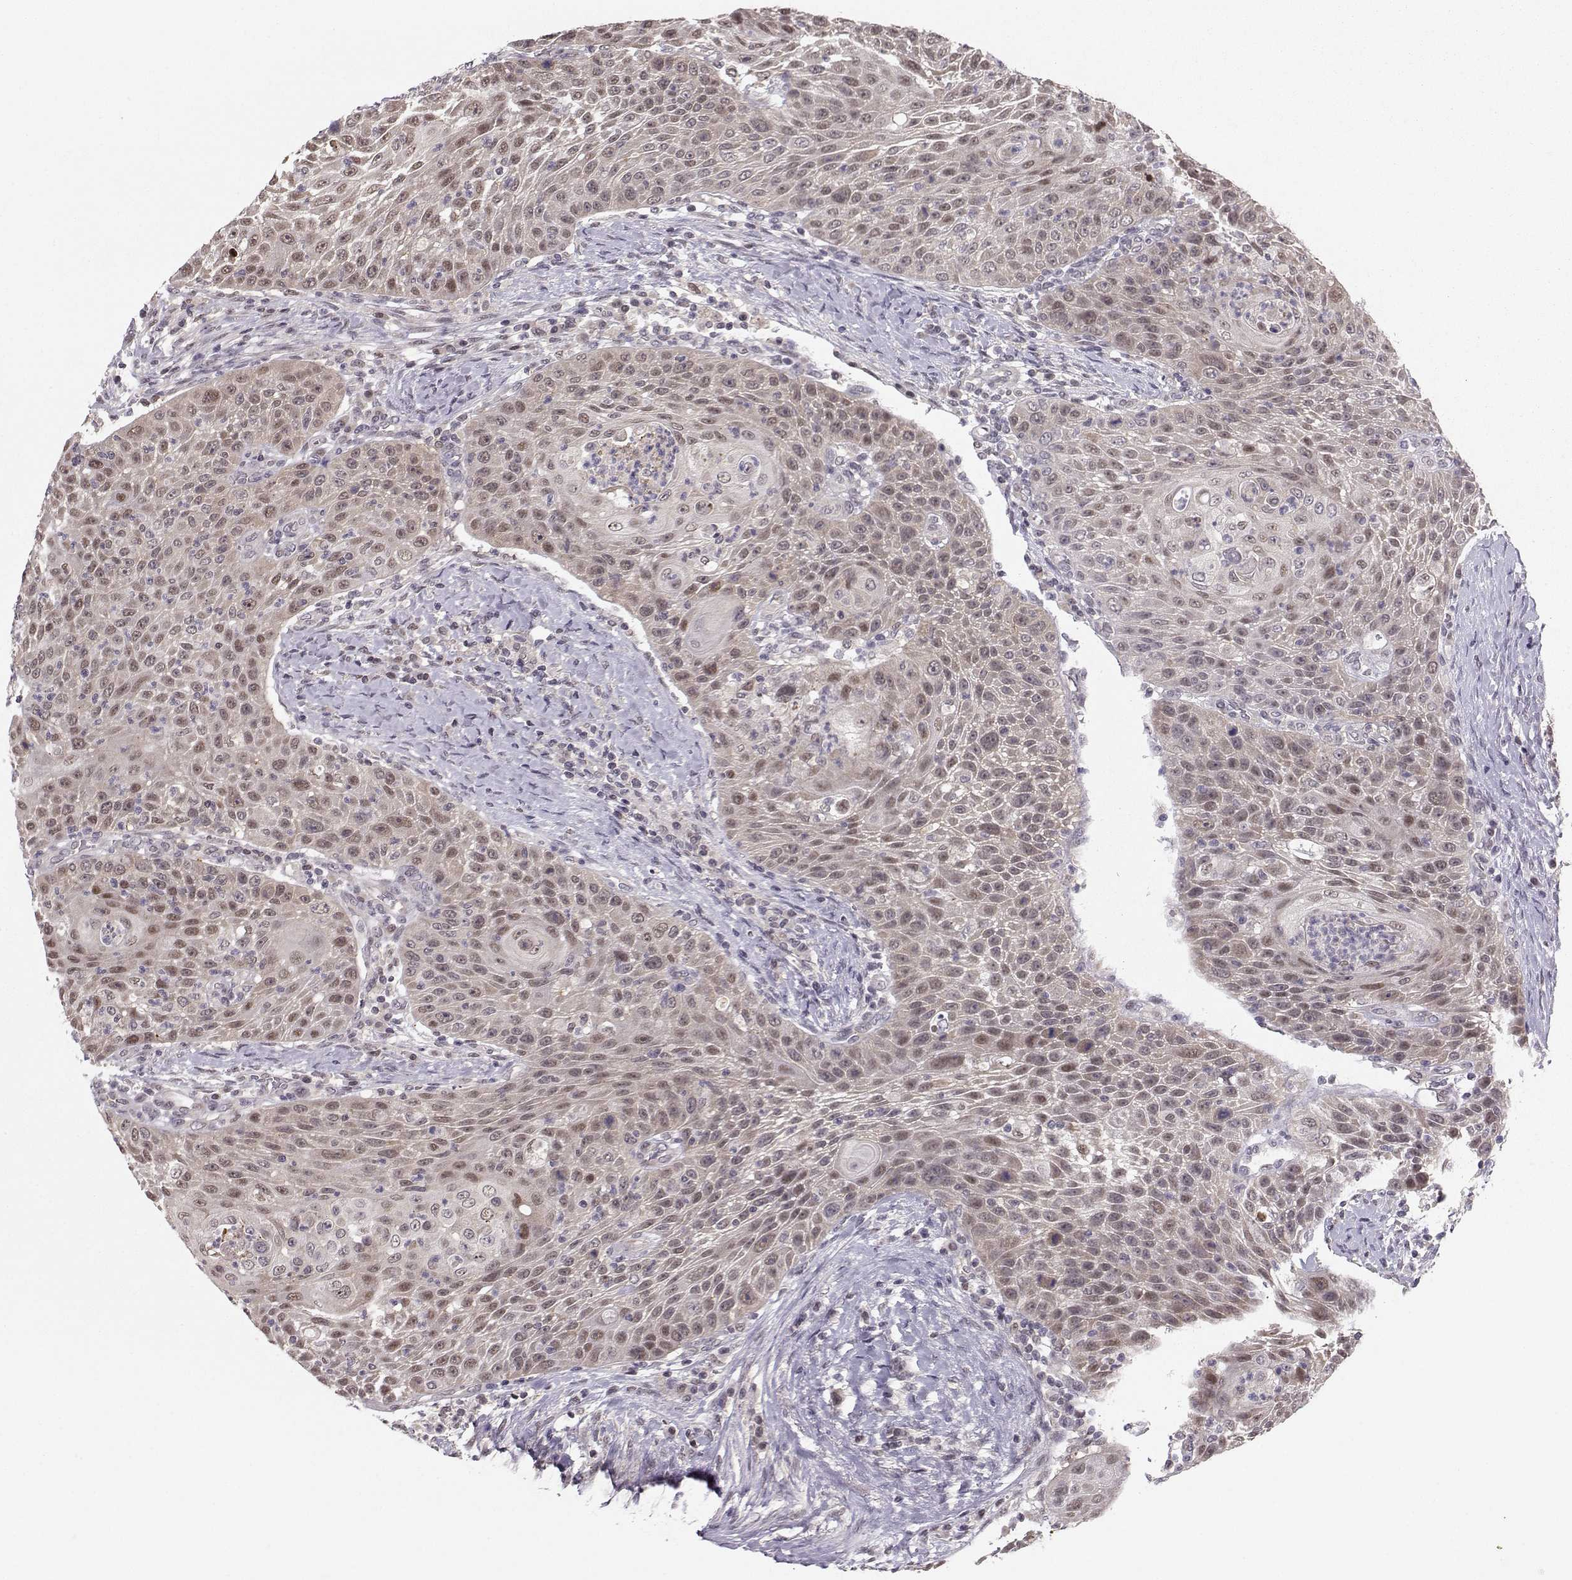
{"staining": {"intensity": "weak", "quantity": "25%-75%", "location": "cytoplasmic/membranous,nuclear"}, "tissue": "head and neck cancer", "cell_type": "Tumor cells", "image_type": "cancer", "snomed": [{"axis": "morphology", "description": "Squamous cell carcinoma, NOS"}, {"axis": "topography", "description": "Head-Neck"}], "caption": "Head and neck cancer (squamous cell carcinoma) was stained to show a protein in brown. There is low levels of weak cytoplasmic/membranous and nuclear staining in about 25%-75% of tumor cells. The protein of interest is stained brown, and the nuclei are stained in blue (DAB (3,3'-diaminobenzidine) IHC with brightfield microscopy, high magnification).", "gene": "PKP2", "patient": {"sex": "male", "age": 69}}